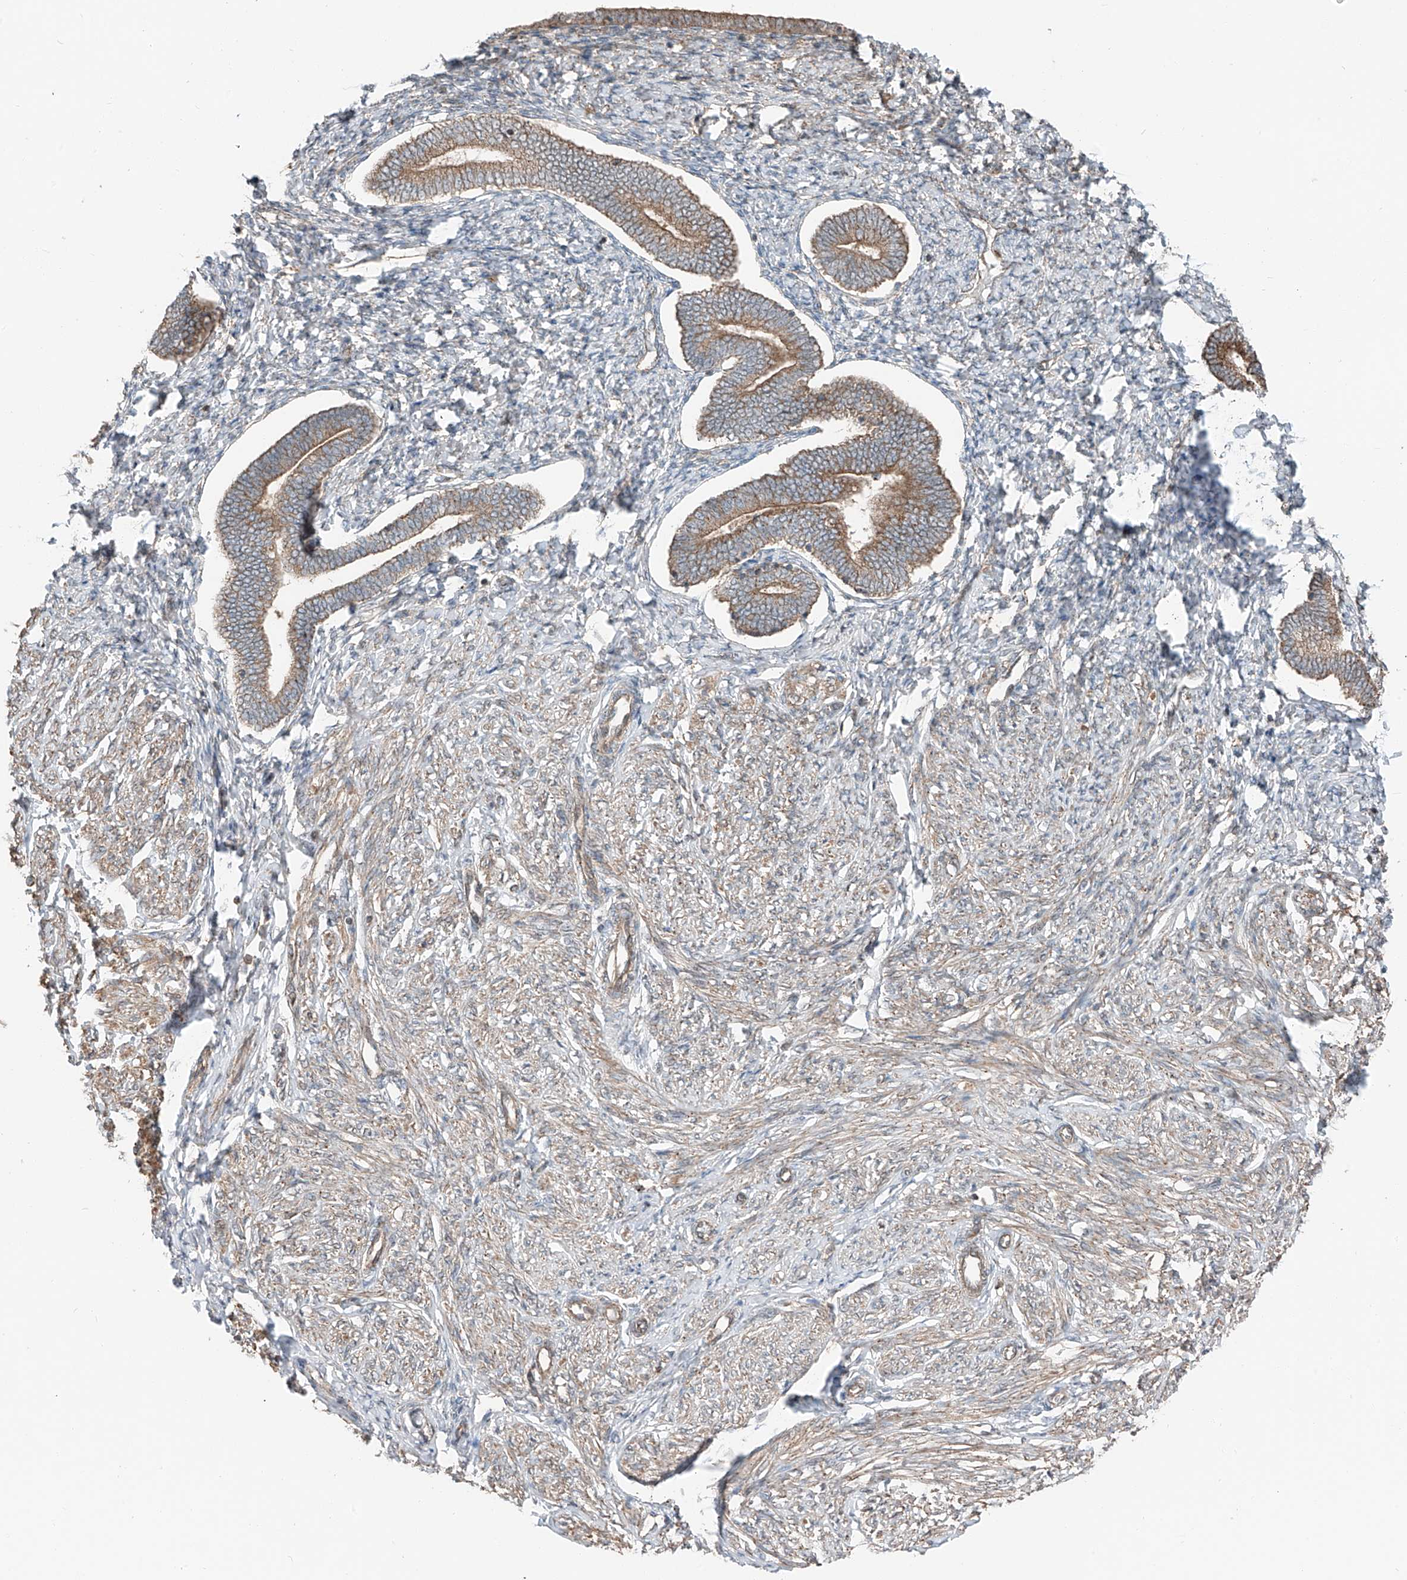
{"staining": {"intensity": "moderate", "quantity": ">75%", "location": "cytoplasmic/membranous"}, "tissue": "endometrium", "cell_type": "Cells in endometrial stroma", "image_type": "normal", "snomed": [{"axis": "morphology", "description": "Normal tissue, NOS"}, {"axis": "topography", "description": "Endometrium"}], "caption": "Human endometrium stained with a brown dye demonstrates moderate cytoplasmic/membranous positive staining in approximately >75% of cells in endometrial stroma.", "gene": "CEP162", "patient": {"sex": "female", "age": 72}}